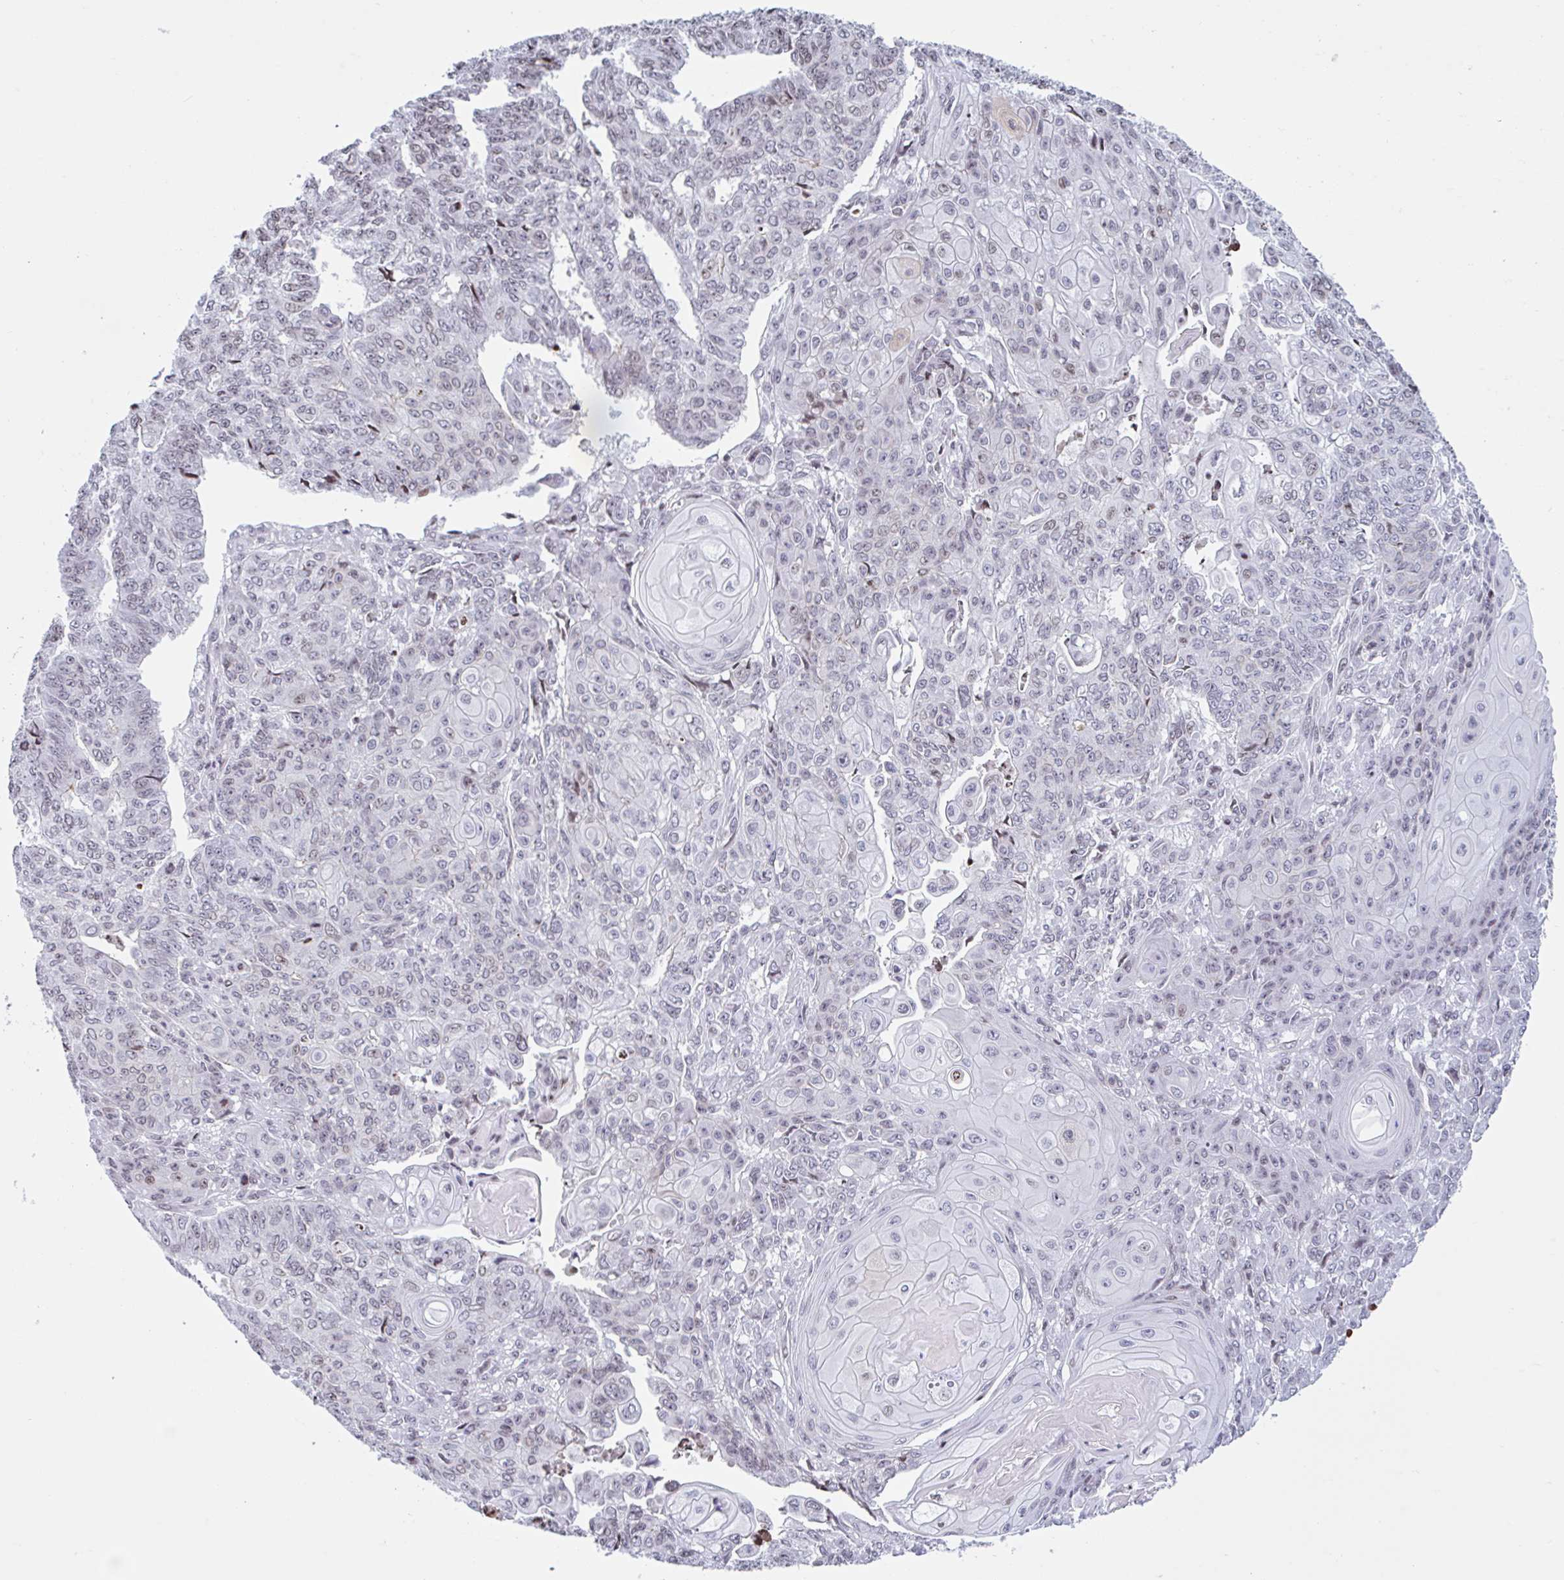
{"staining": {"intensity": "weak", "quantity": "<25%", "location": "nuclear"}, "tissue": "endometrial cancer", "cell_type": "Tumor cells", "image_type": "cancer", "snomed": [{"axis": "morphology", "description": "Adenocarcinoma, NOS"}, {"axis": "topography", "description": "Endometrium"}], "caption": "Tumor cells are negative for brown protein staining in adenocarcinoma (endometrial).", "gene": "NOL6", "patient": {"sex": "female", "age": 32}}